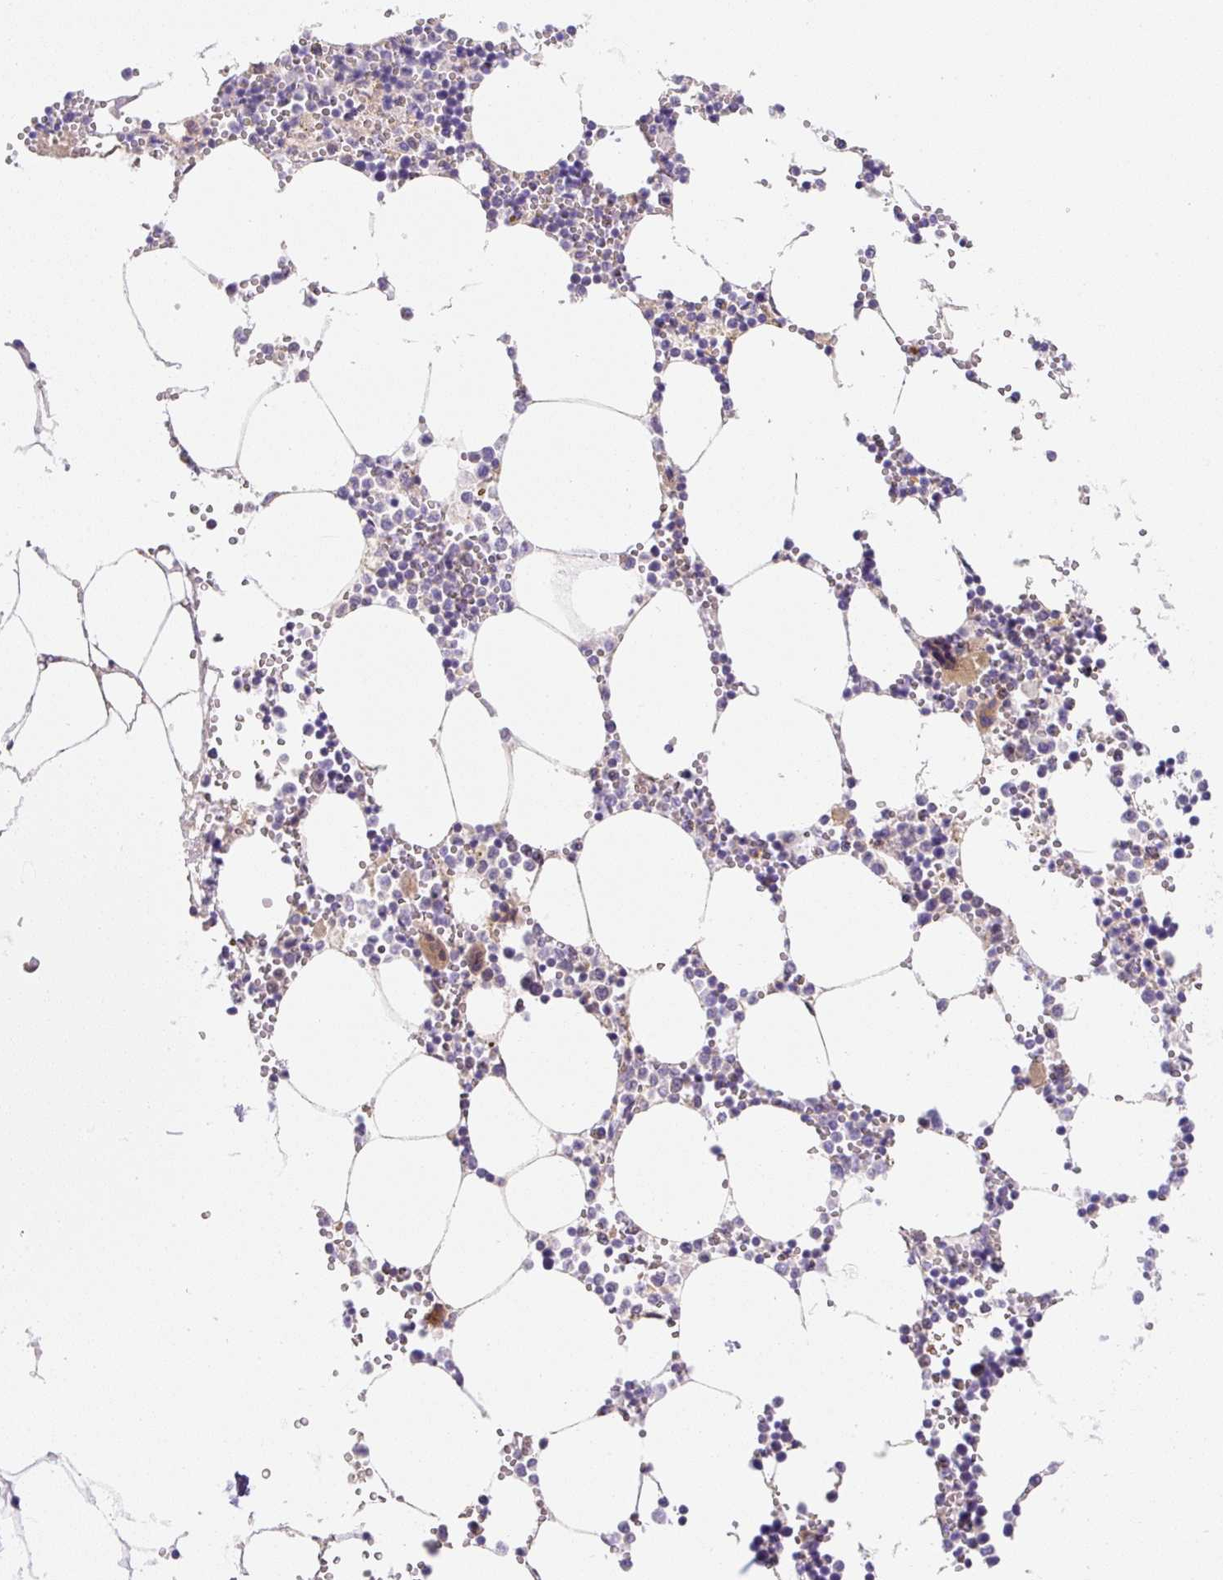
{"staining": {"intensity": "moderate", "quantity": "<25%", "location": "cytoplasmic/membranous"}, "tissue": "bone marrow", "cell_type": "Hematopoietic cells", "image_type": "normal", "snomed": [{"axis": "morphology", "description": "Normal tissue, NOS"}, {"axis": "topography", "description": "Bone marrow"}], "caption": "Protein positivity by immunohistochemistry (IHC) shows moderate cytoplasmic/membranous expression in about <25% of hematopoietic cells in normal bone marrow. (Brightfield microscopy of DAB IHC at high magnification).", "gene": "PLA2G4A", "patient": {"sex": "male", "age": 54}}